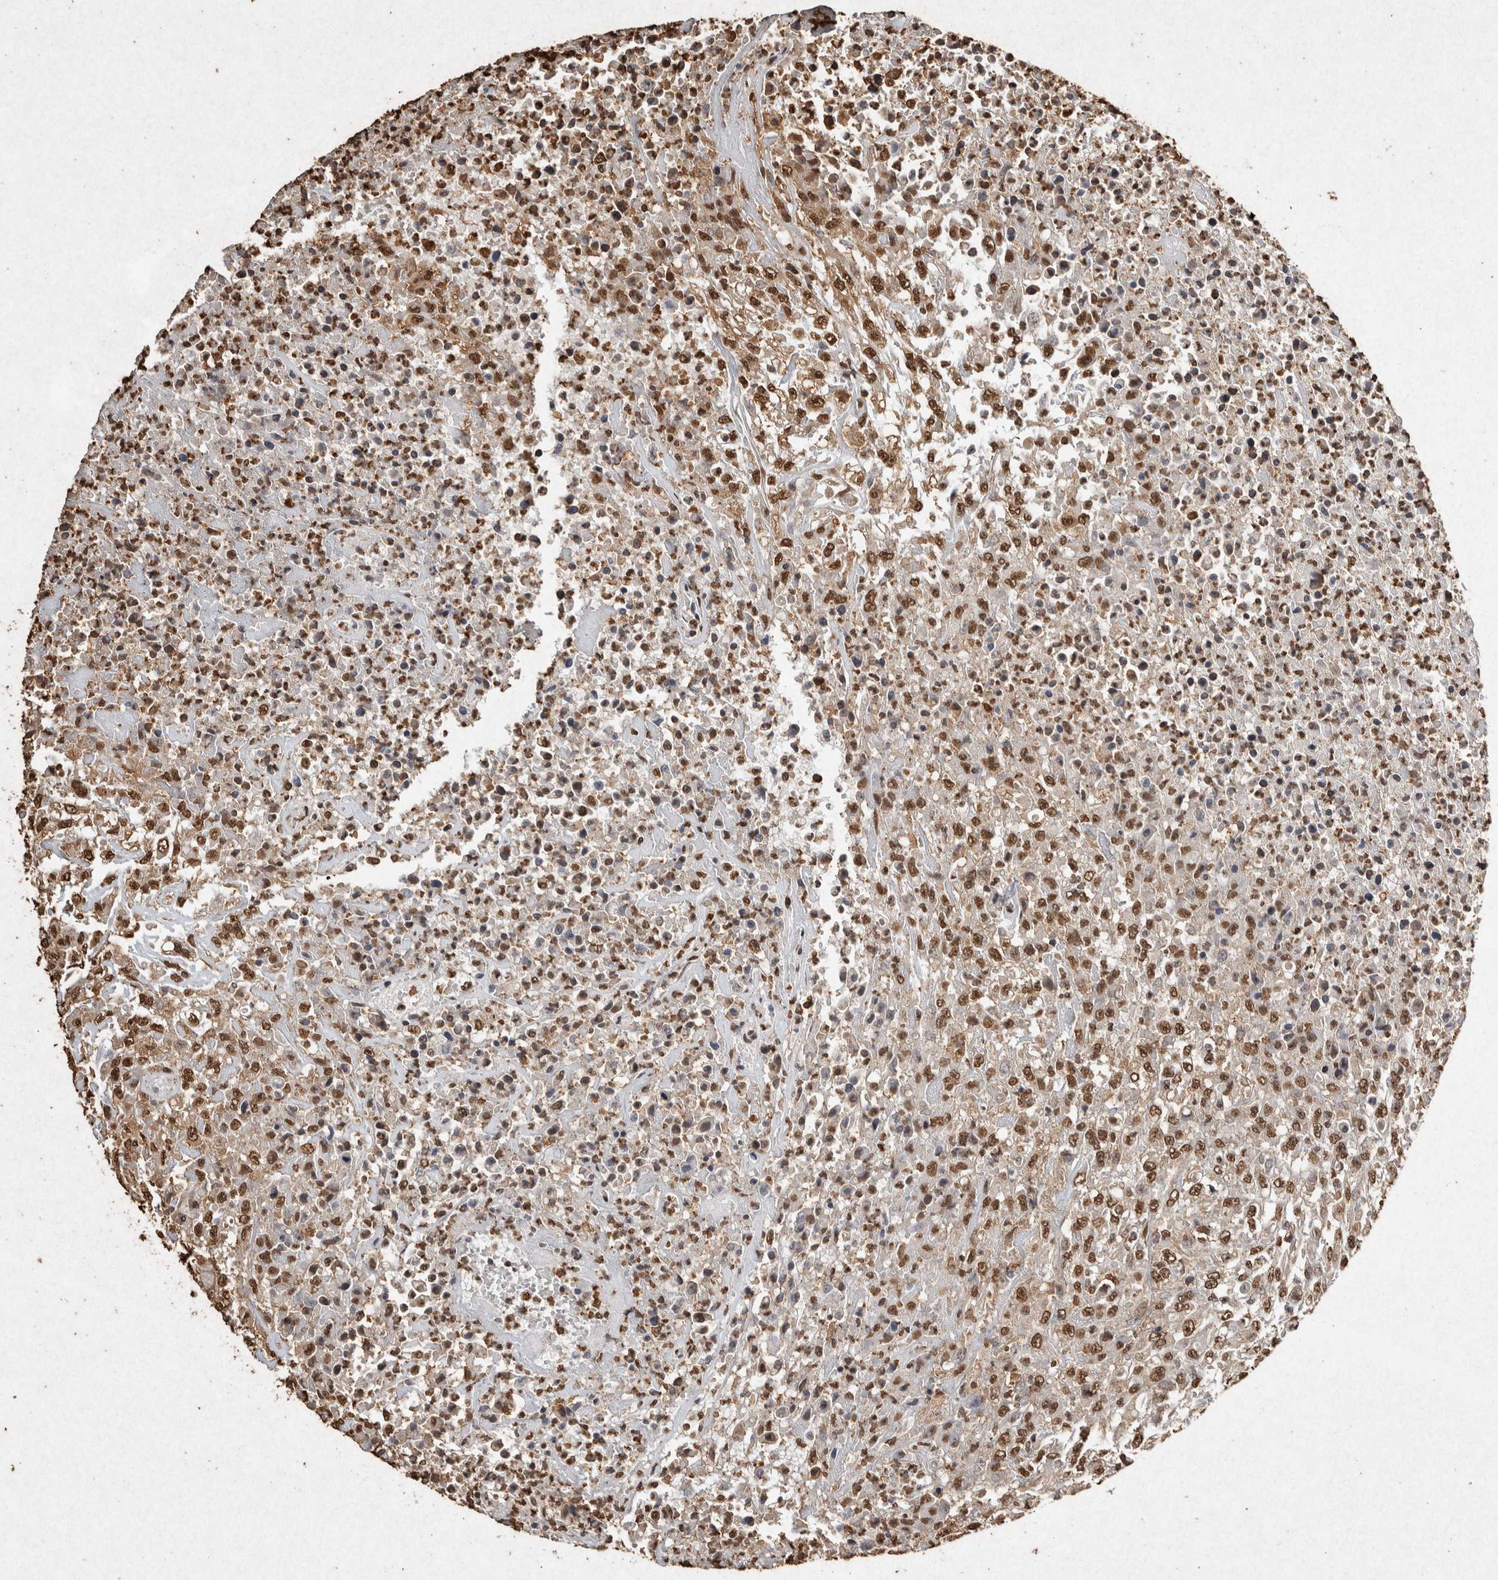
{"staining": {"intensity": "strong", "quantity": ">75%", "location": "nuclear"}, "tissue": "urothelial cancer", "cell_type": "Tumor cells", "image_type": "cancer", "snomed": [{"axis": "morphology", "description": "Urothelial carcinoma, High grade"}, {"axis": "topography", "description": "Urinary bladder"}], "caption": "High-magnification brightfield microscopy of urothelial cancer stained with DAB (brown) and counterstained with hematoxylin (blue). tumor cells exhibit strong nuclear positivity is appreciated in approximately>75% of cells. The staining is performed using DAB (3,3'-diaminobenzidine) brown chromogen to label protein expression. The nuclei are counter-stained blue using hematoxylin.", "gene": "FSTL3", "patient": {"sex": "male", "age": 46}}